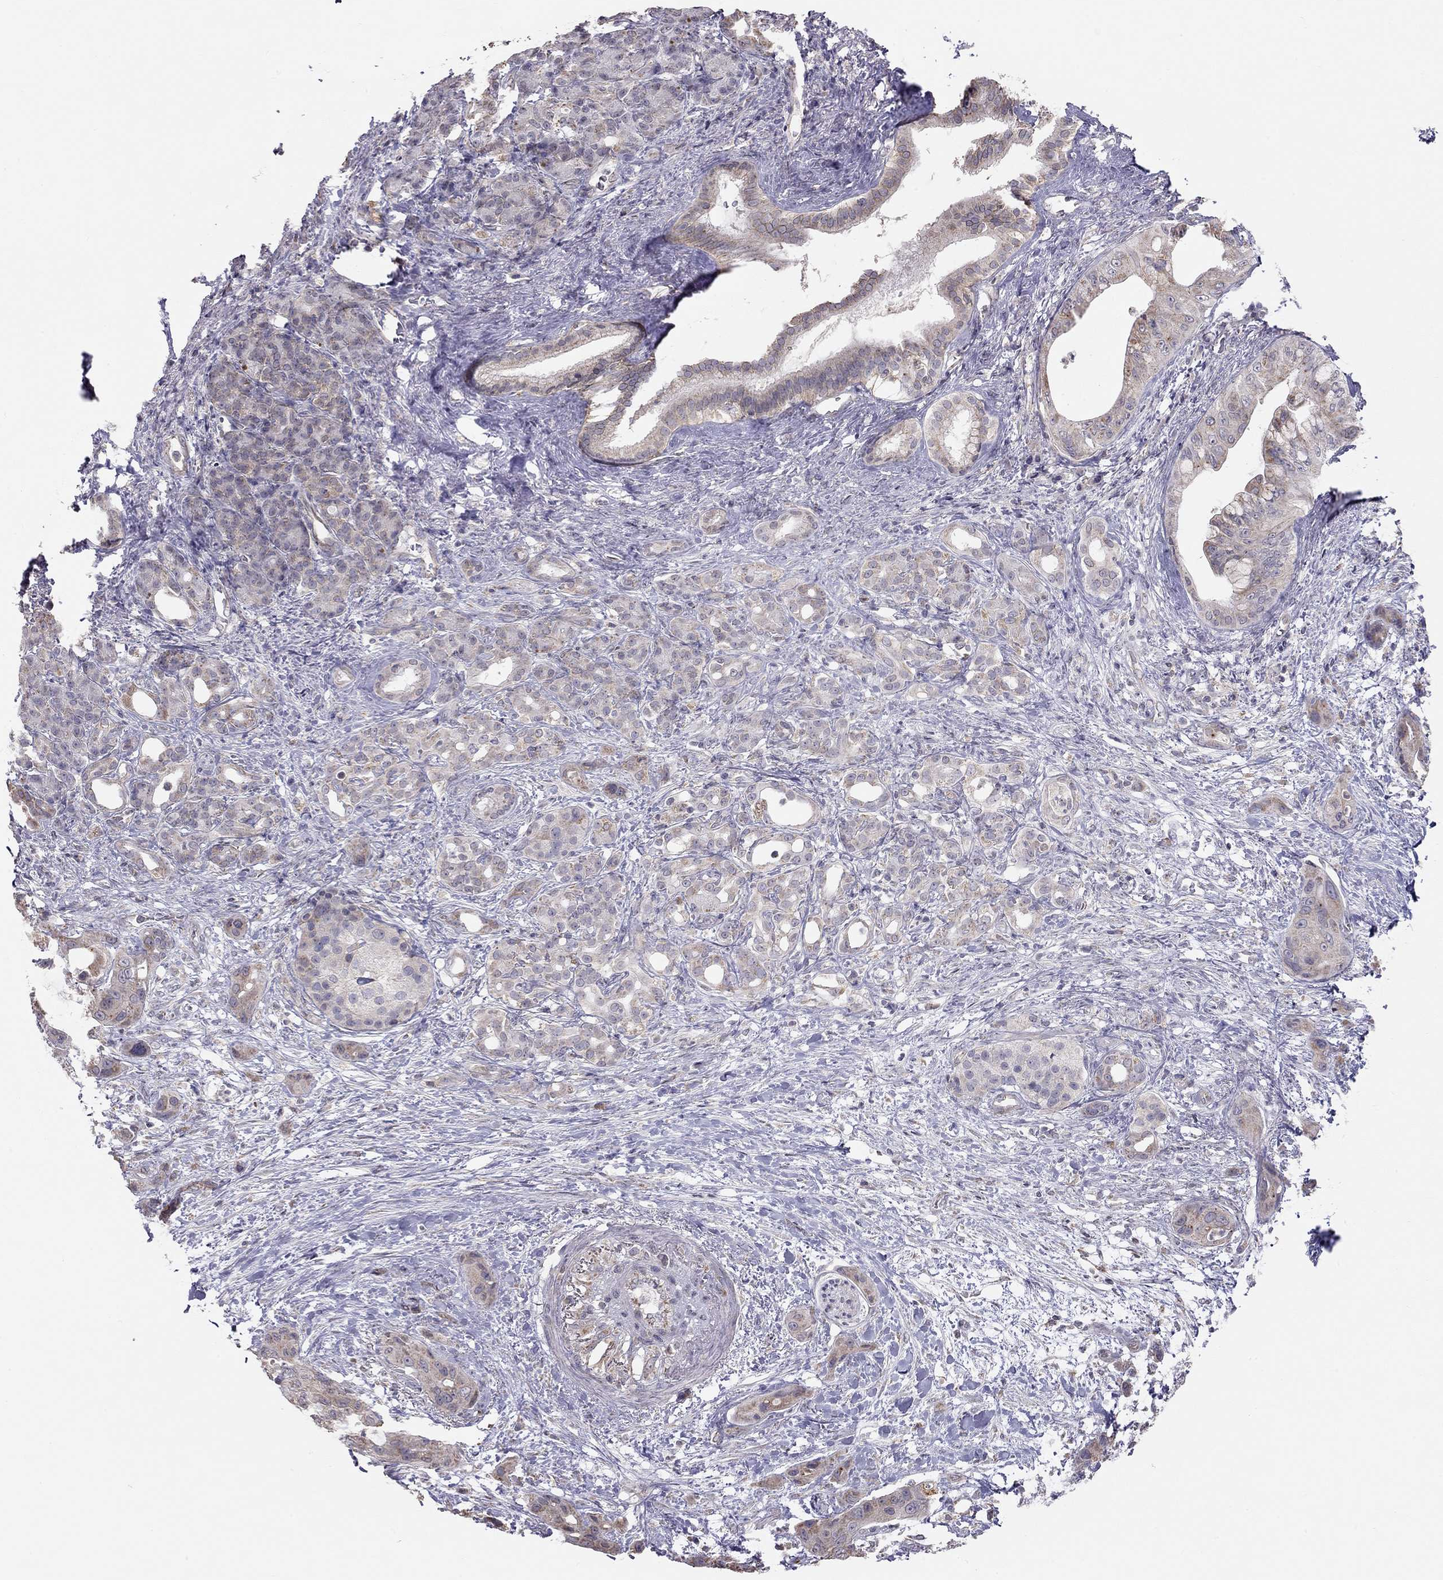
{"staining": {"intensity": "weak", "quantity": ">75%", "location": "cytoplasmic/membranous"}, "tissue": "pancreatic cancer", "cell_type": "Tumor cells", "image_type": "cancer", "snomed": [{"axis": "morphology", "description": "Adenocarcinoma, NOS"}, {"axis": "topography", "description": "Pancreas"}], "caption": "Tumor cells exhibit low levels of weak cytoplasmic/membranous staining in approximately >75% of cells in human pancreatic cancer (adenocarcinoma).", "gene": "LRIT3", "patient": {"sex": "male", "age": 71}}